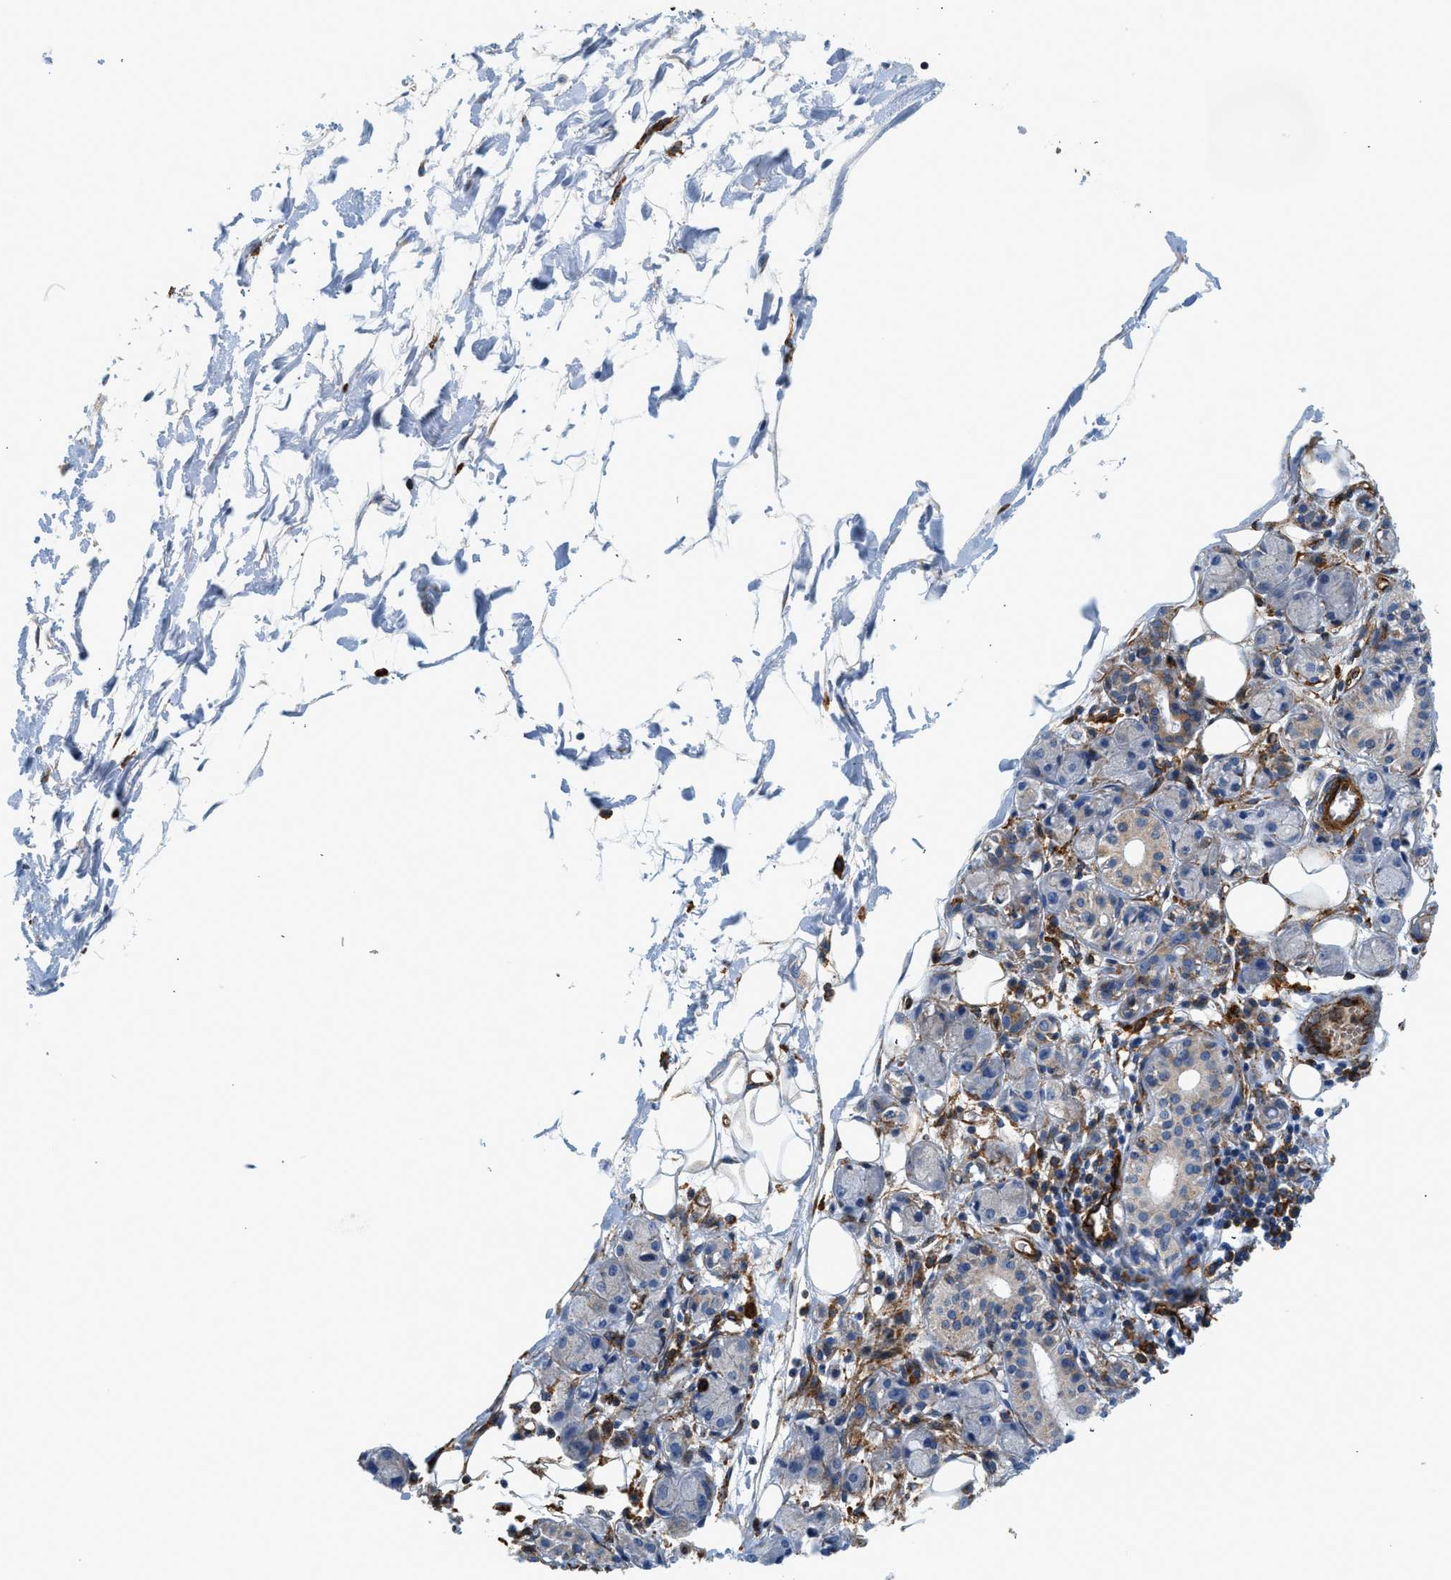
{"staining": {"intensity": "moderate", "quantity": "25%-75%", "location": "cytoplasmic/membranous"}, "tissue": "adipose tissue", "cell_type": "Adipocytes", "image_type": "normal", "snomed": [{"axis": "morphology", "description": "Normal tissue, NOS"}, {"axis": "morphology", "description": "Inflammation, NOS"}, {"axis": "topography", "description": "Vascular tissue"}, {"axis": "topography", "description": "Salivary gland"}], "caption": "Protein staining exhibits moderate cytoplasmic/membranous staining in approximately 25%-75% of adipocytes in unremarkable adipose tissue. Ihc stains the protein in brown and the nuclei are stained blue.", "gene": "HIP1", "patient": {"sex": "female", "age": 75}}